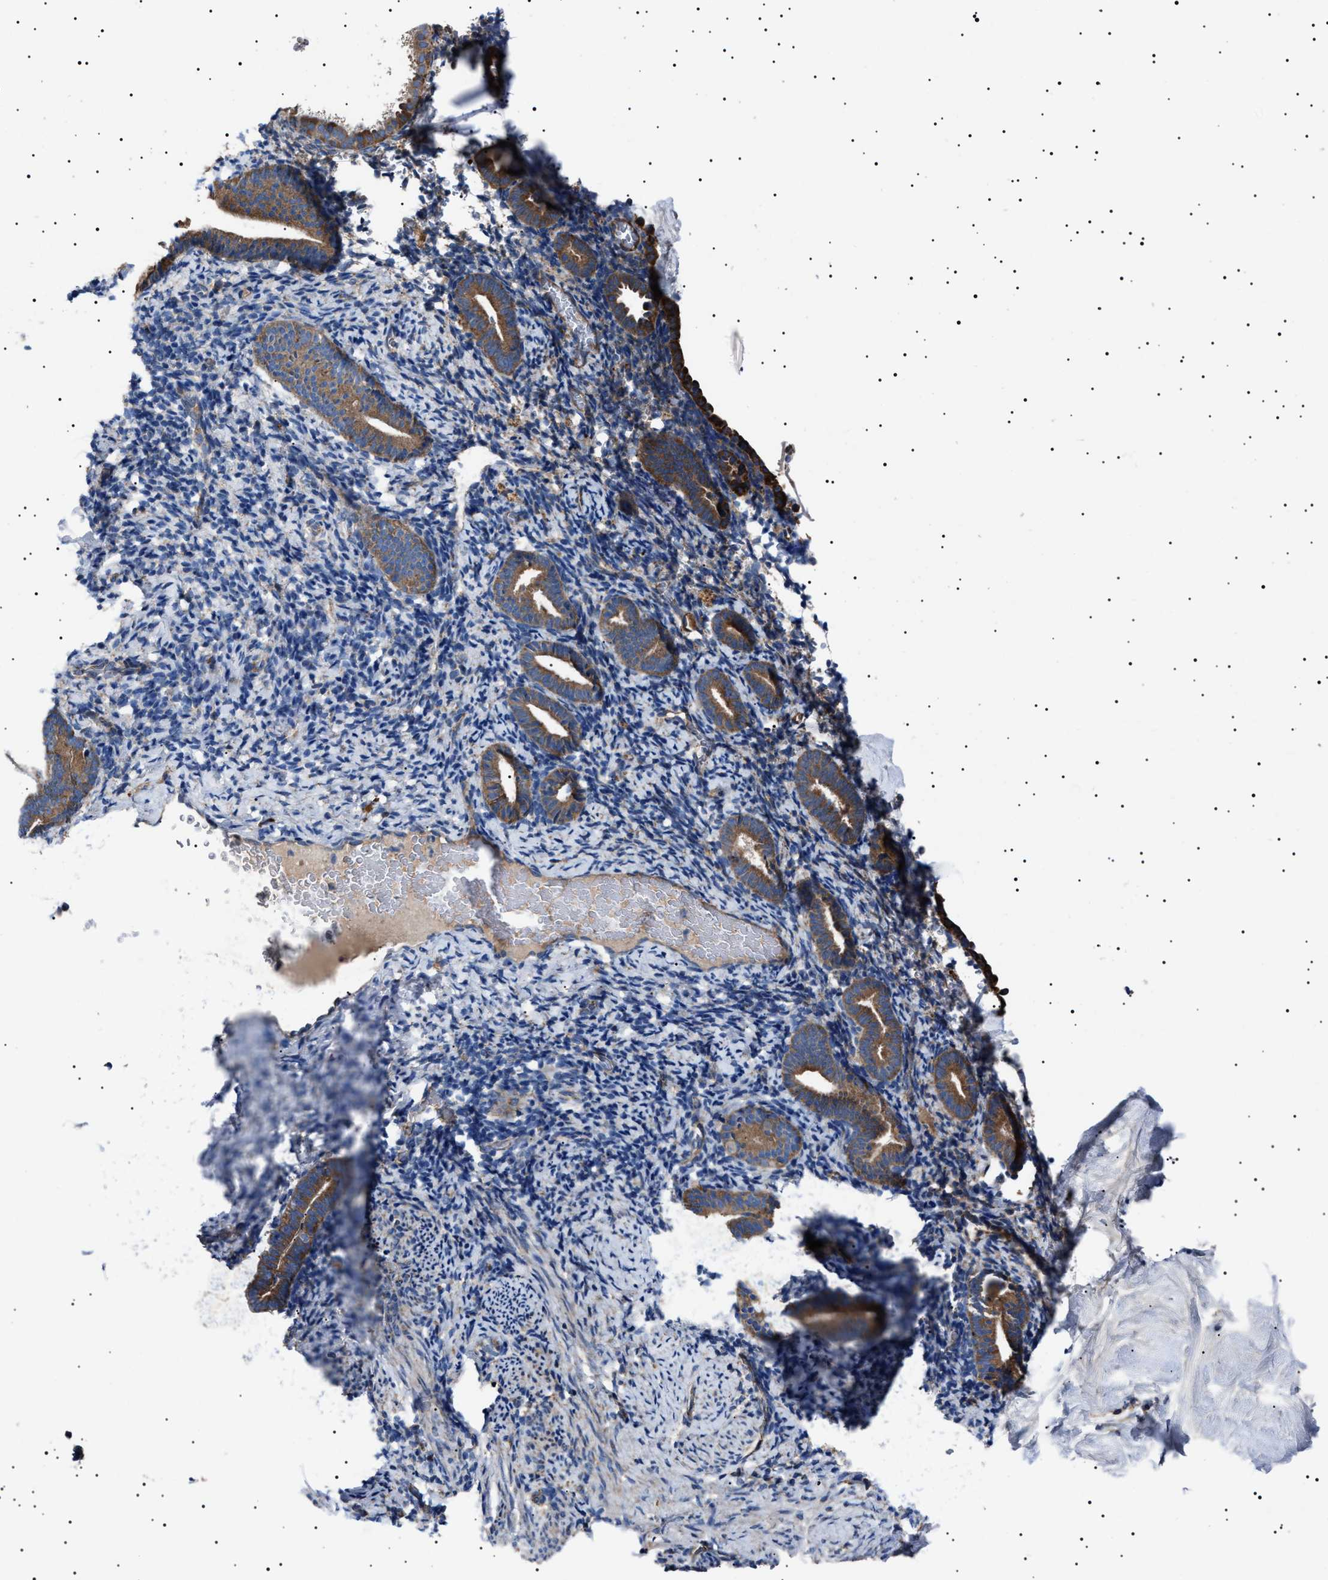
{"staining": {"intensity": "weak", "quantity": "25%-75%", "location": "cytoplasmic/membranous"}, "tissue": "endometrium", "cell_type": "Cells in endometrial stroma", "image_type": "normal", "snomed": [{"axis": "morphology", "description": "Normal tissue, NOS"}, {"axis": "topography", "description": "Endometrium"}], "caption": "The immunohistochemical stain highlights weak cytoplasmic/membranous expression in cells in endometrial stroma of normal endometrium.", "gene": "TOP1MT", "patient": {"sex": "female", "age": 51}}